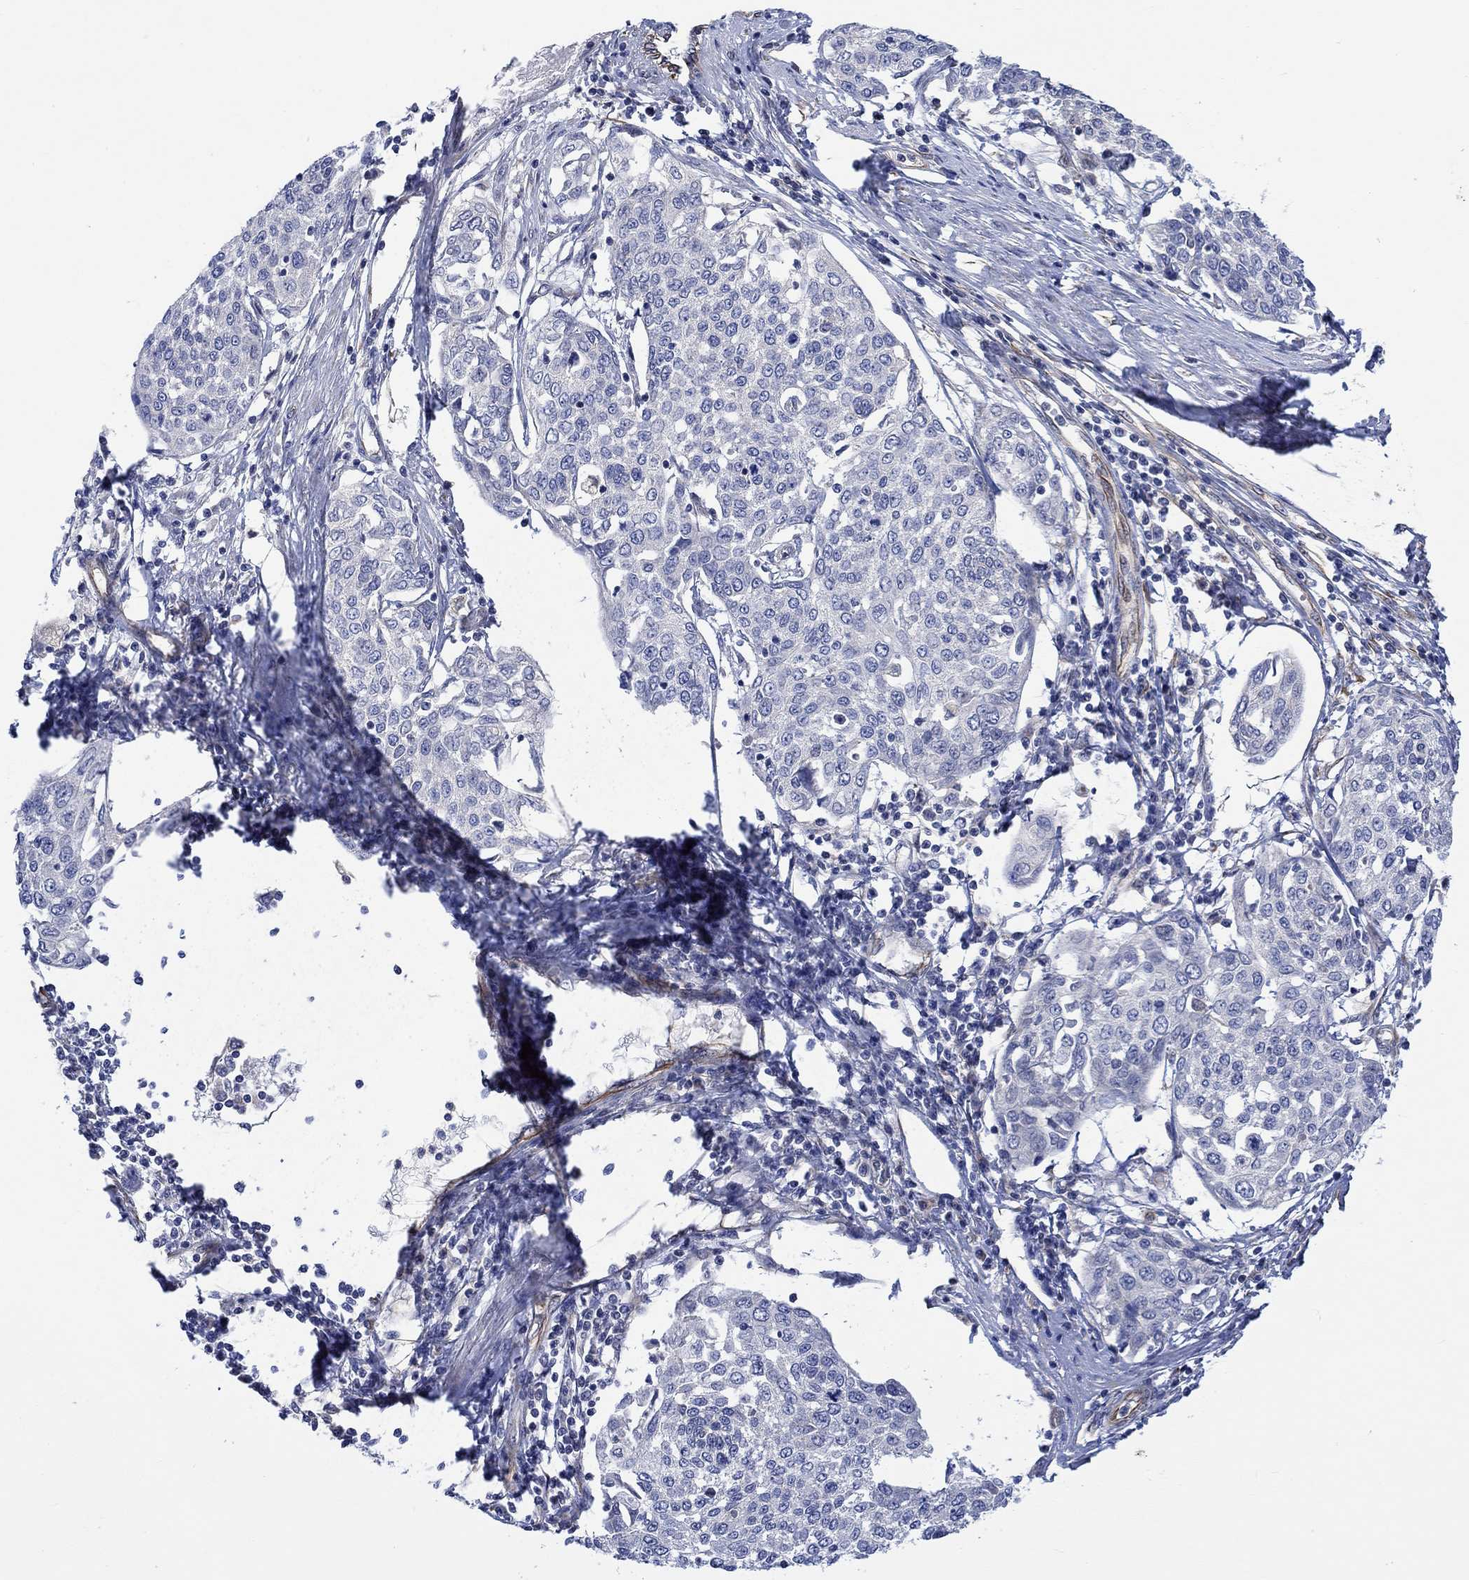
{"staining": {"intensity": "negative", "quantity": "none", "location": "none"}, "tissue": "cervical cancer", "cell_type": "Tumor cells", "image_type": "cancer", "snomed": [{"axis": "morphology", "description": "Squamous cell carcinoma, NOS"}, {"axis": "topography", "description": "Cervix"}], "caption": "The micrograph exhibits no staining of tumor cells in squamous cell carcinoma (cervical).", "gene": "CAMK1D", "patient": {"sex": "female", "age": 34}}